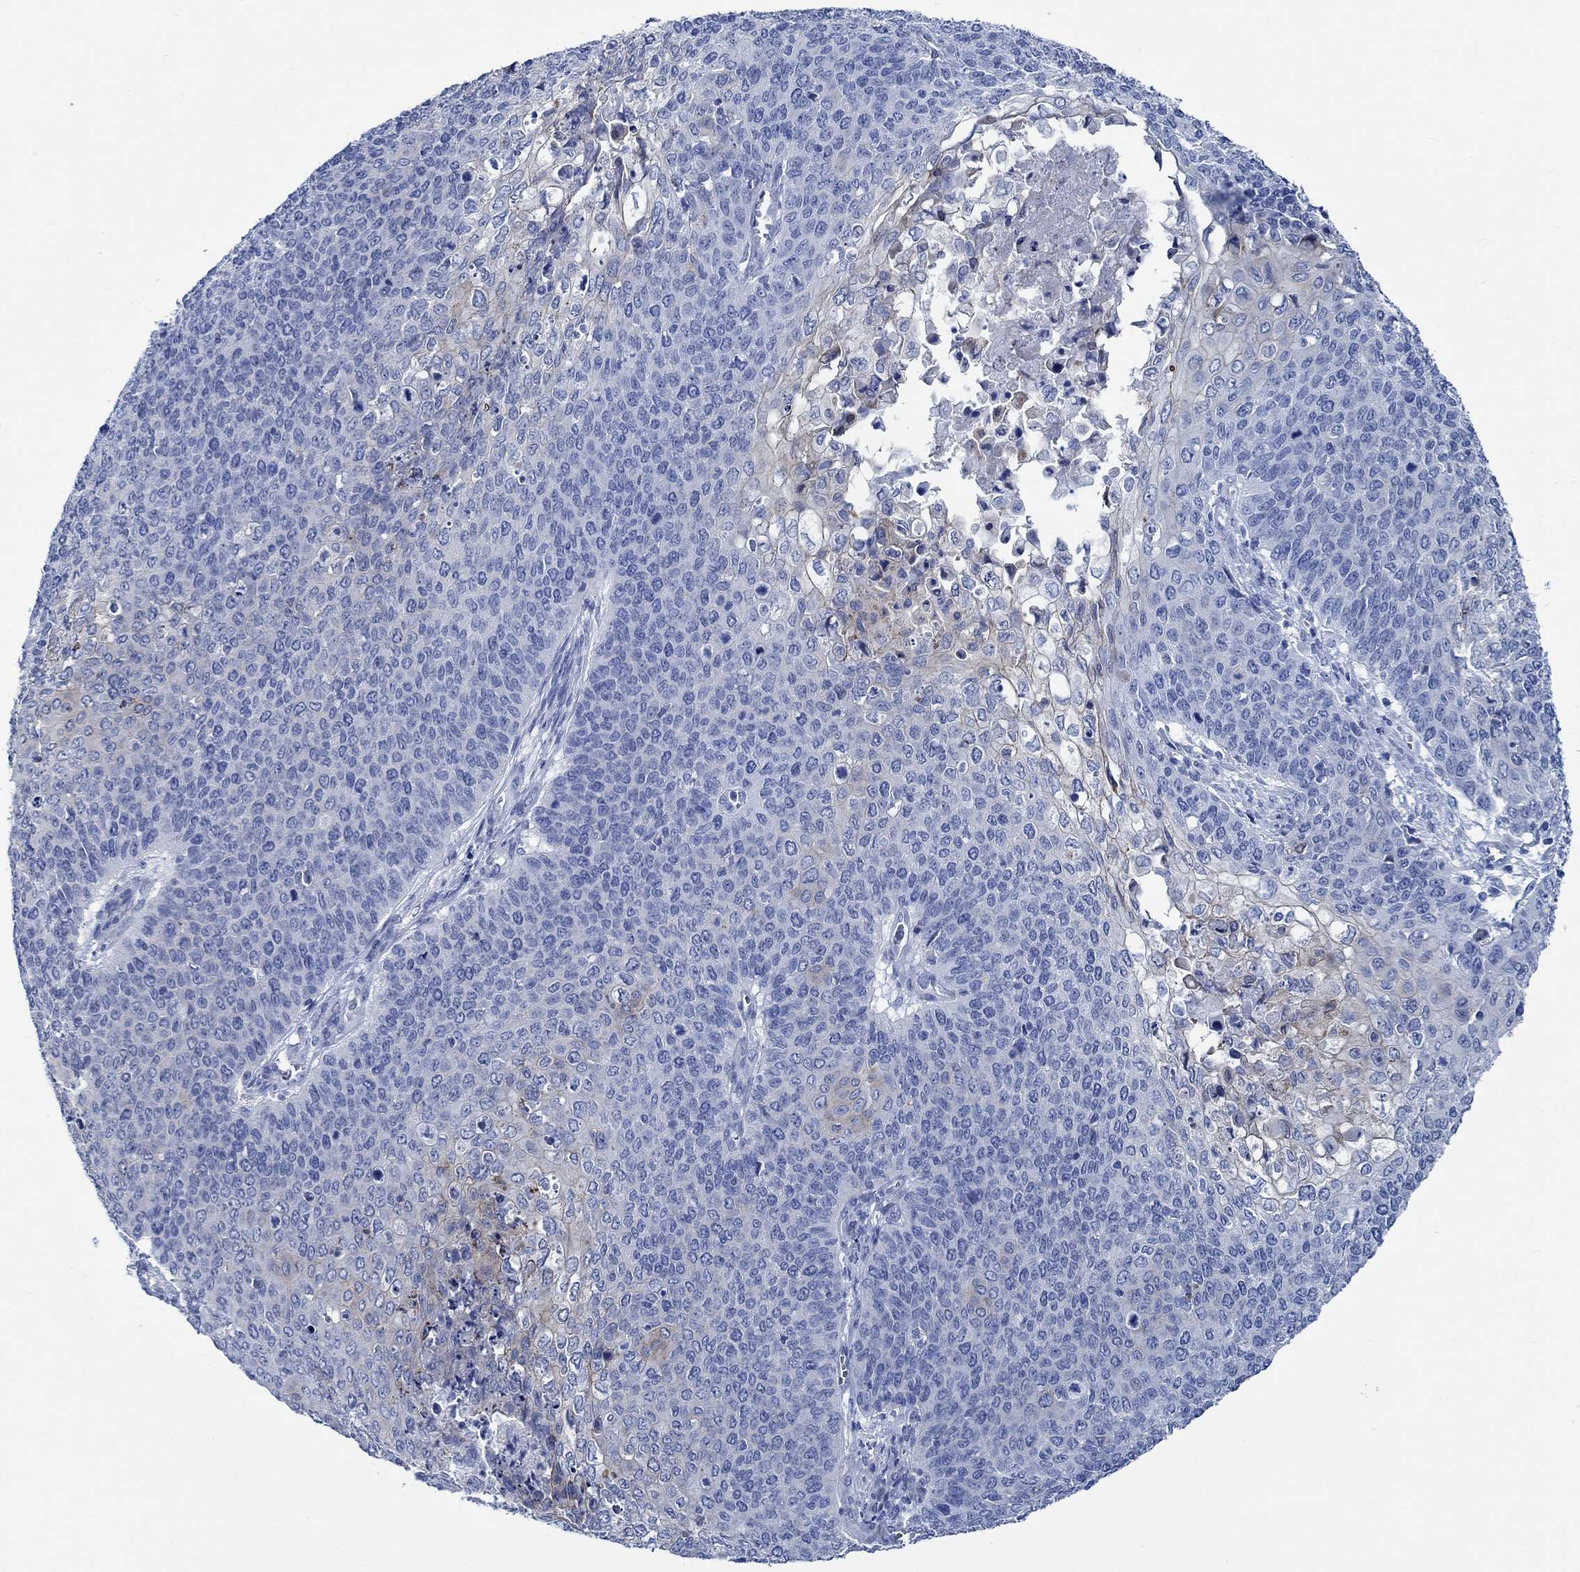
{"staining": {"intensity": "weak", "quantity": "<25%", "location": "cytoplasmic/membranous"}, "tissue": "cervical cancer", "cell_type": "Tumor cells", "image_type": "cancer", "snomed": [{"axis": "morphology", "description": "Squamous cell carcinoma, NOS"}, {"axis": "topography", "description": "Cervix"}], "caption": "A photomicrograph of cervical cancer (squamous cell carcinoma) stained for a protein shows no brown staining in tumor cells.", "gene": "SVEP1", "patient": {"sex": "female", "age": 39}}